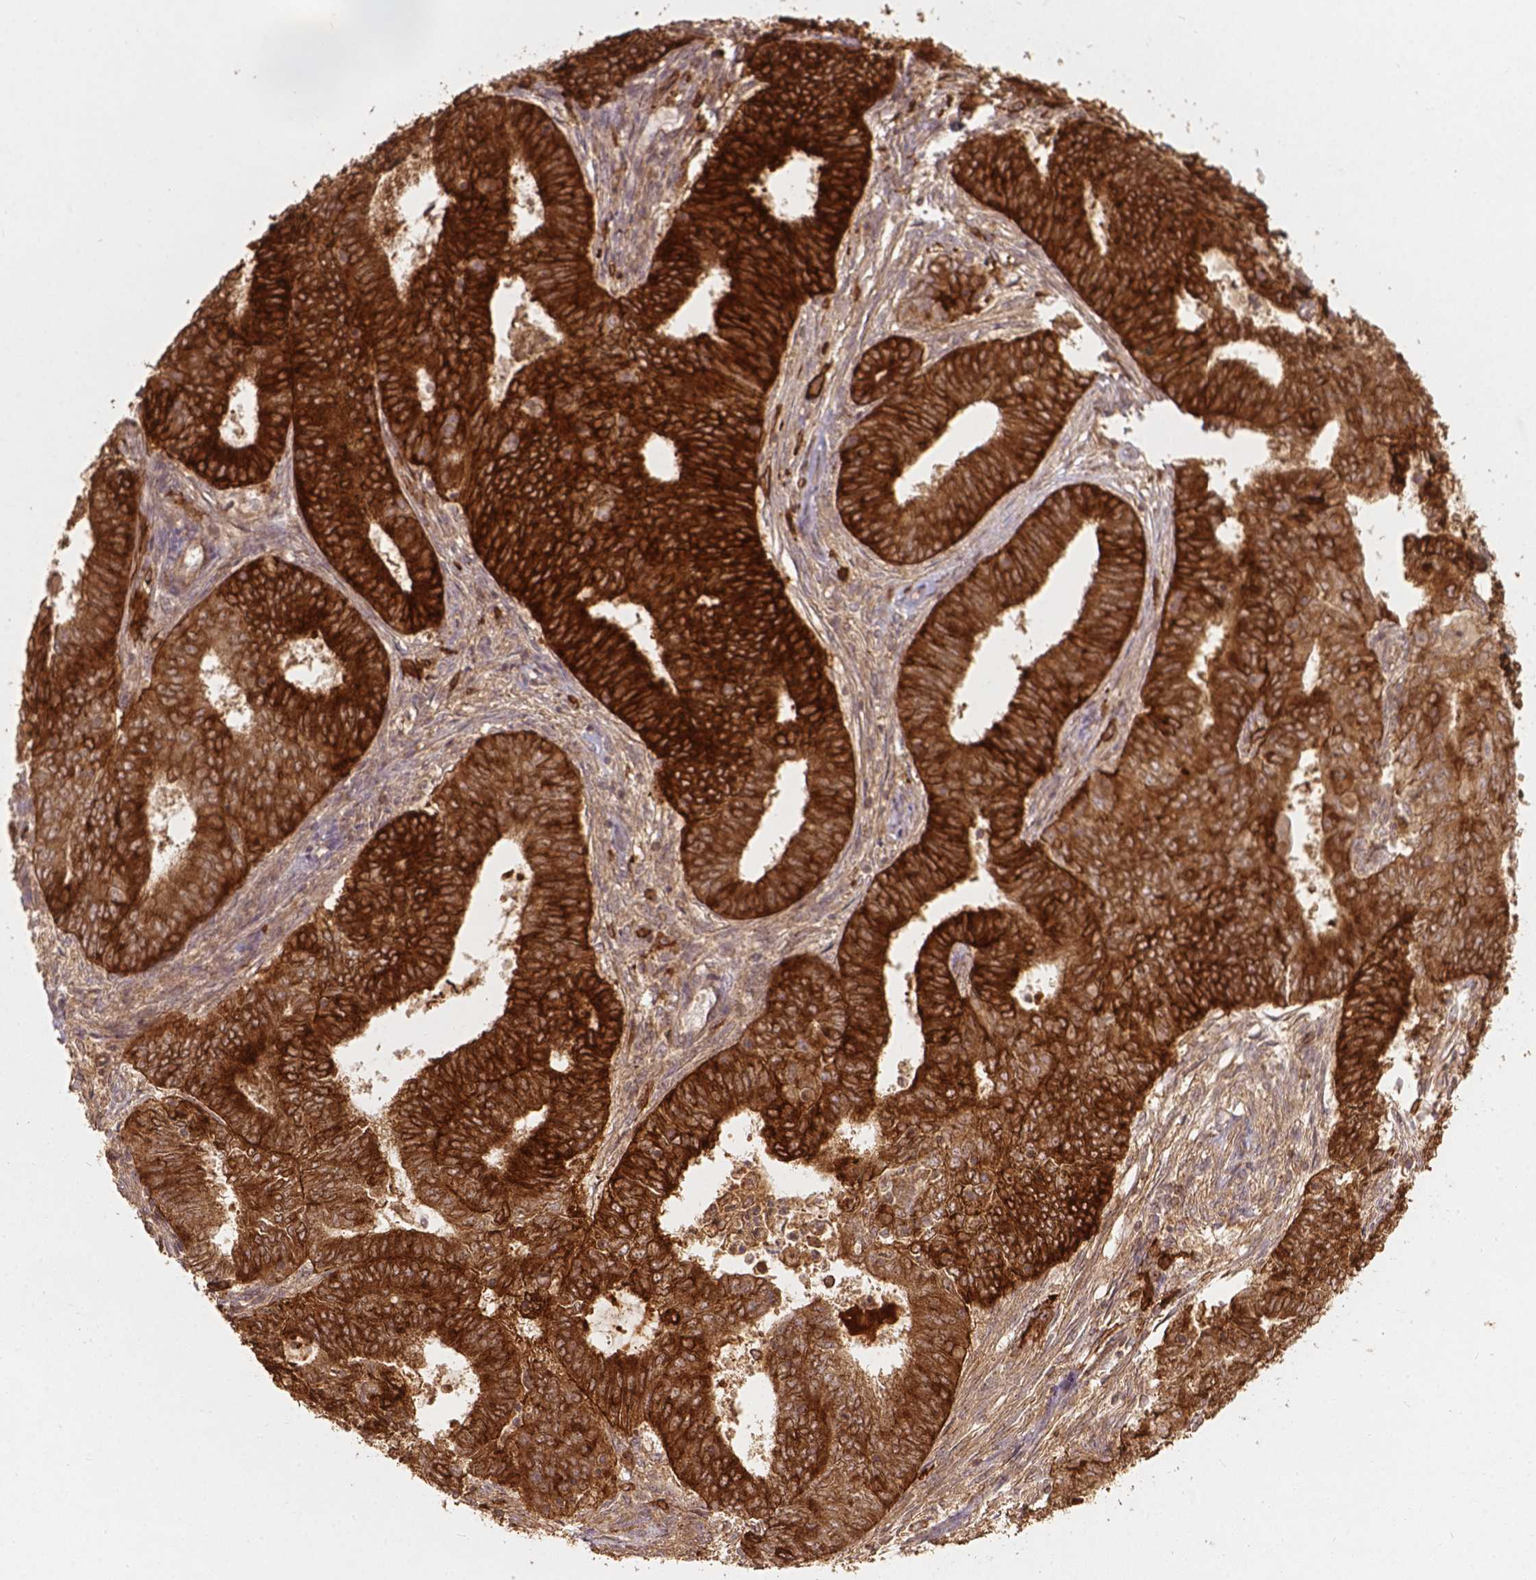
{"staining": {"intensity": "strong", "quantity": ">75%", "location": "cytoplasmic/membranous"}, "tissue": "endometrial cancer", "cell_type": "Tumor cells", "image_type": "cancer", "snomed": [{"axis": "morphology", "description": "Adenocarcinoma, NOS"}, {"axis": "topography", "description": "Endometrium"}], "caption": "Immunohistochemistry (IHC) (DAB (3,3'-diaminobenzidine)) staining of human adenocarcinoma (endometrial) reveals strong cytoplasmic/membranous protein staining in about >75% of tumor cells. (IHC, brightfield microscopy, high magnification).", "gene": "XPR1", "patient": {"sex": "female", "age": 62}}